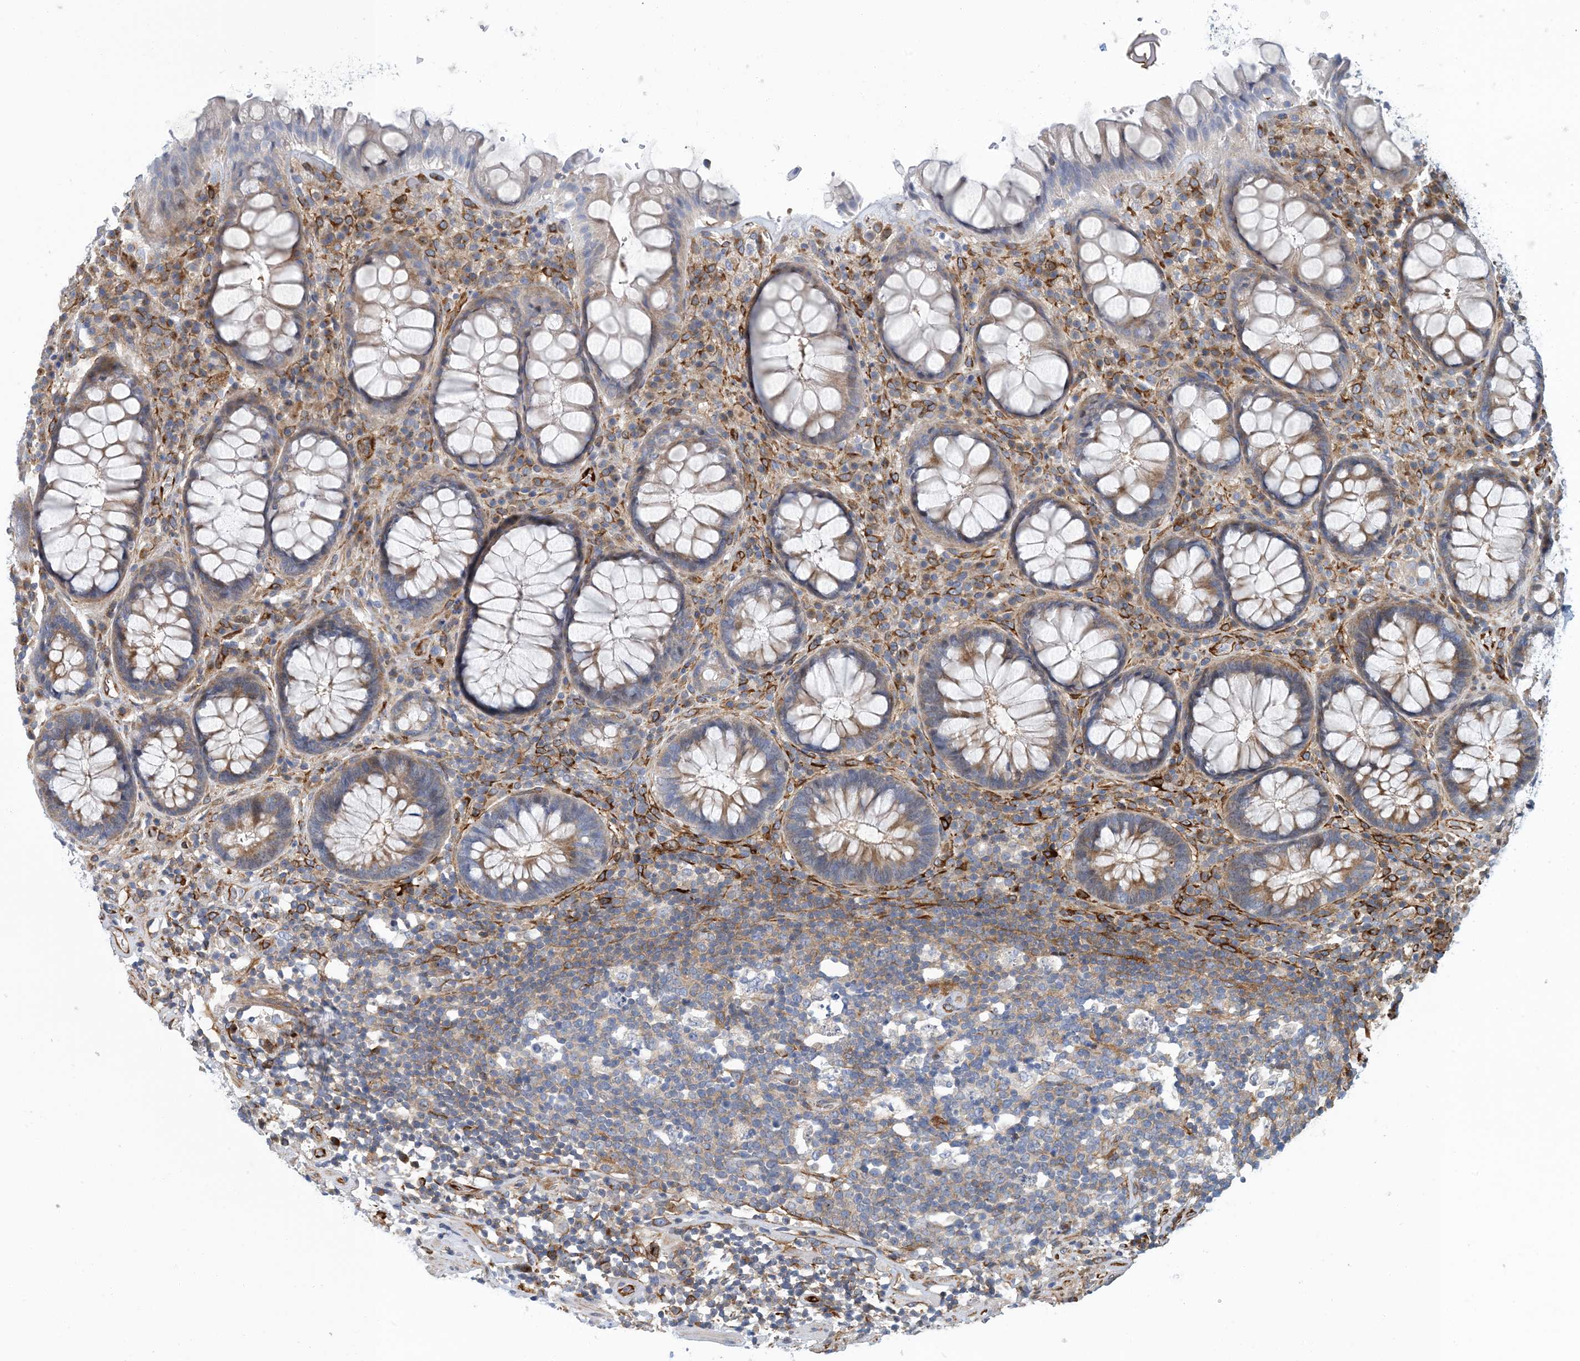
{"staining": {"intensity": "moderate", "quantity": "25%-75%", "location": "cytoplasmic/membranous"}, "tissue": "rectum", "cell_type": "Glandular cells", "image_type": "normal", "snomed": [{"axis": "morphology", "description": "Normal tissue, NOS"}, {"axis": "topography", "description": "Rectum"}], "caption": "Rectum stained with a brown dye exhibits moderate cytoplasmic/membranous positive positivity in about 25%-75% of glandular cells.", "gene": "PCDHA2", "patient": {"sex": "male", "age": 64}}